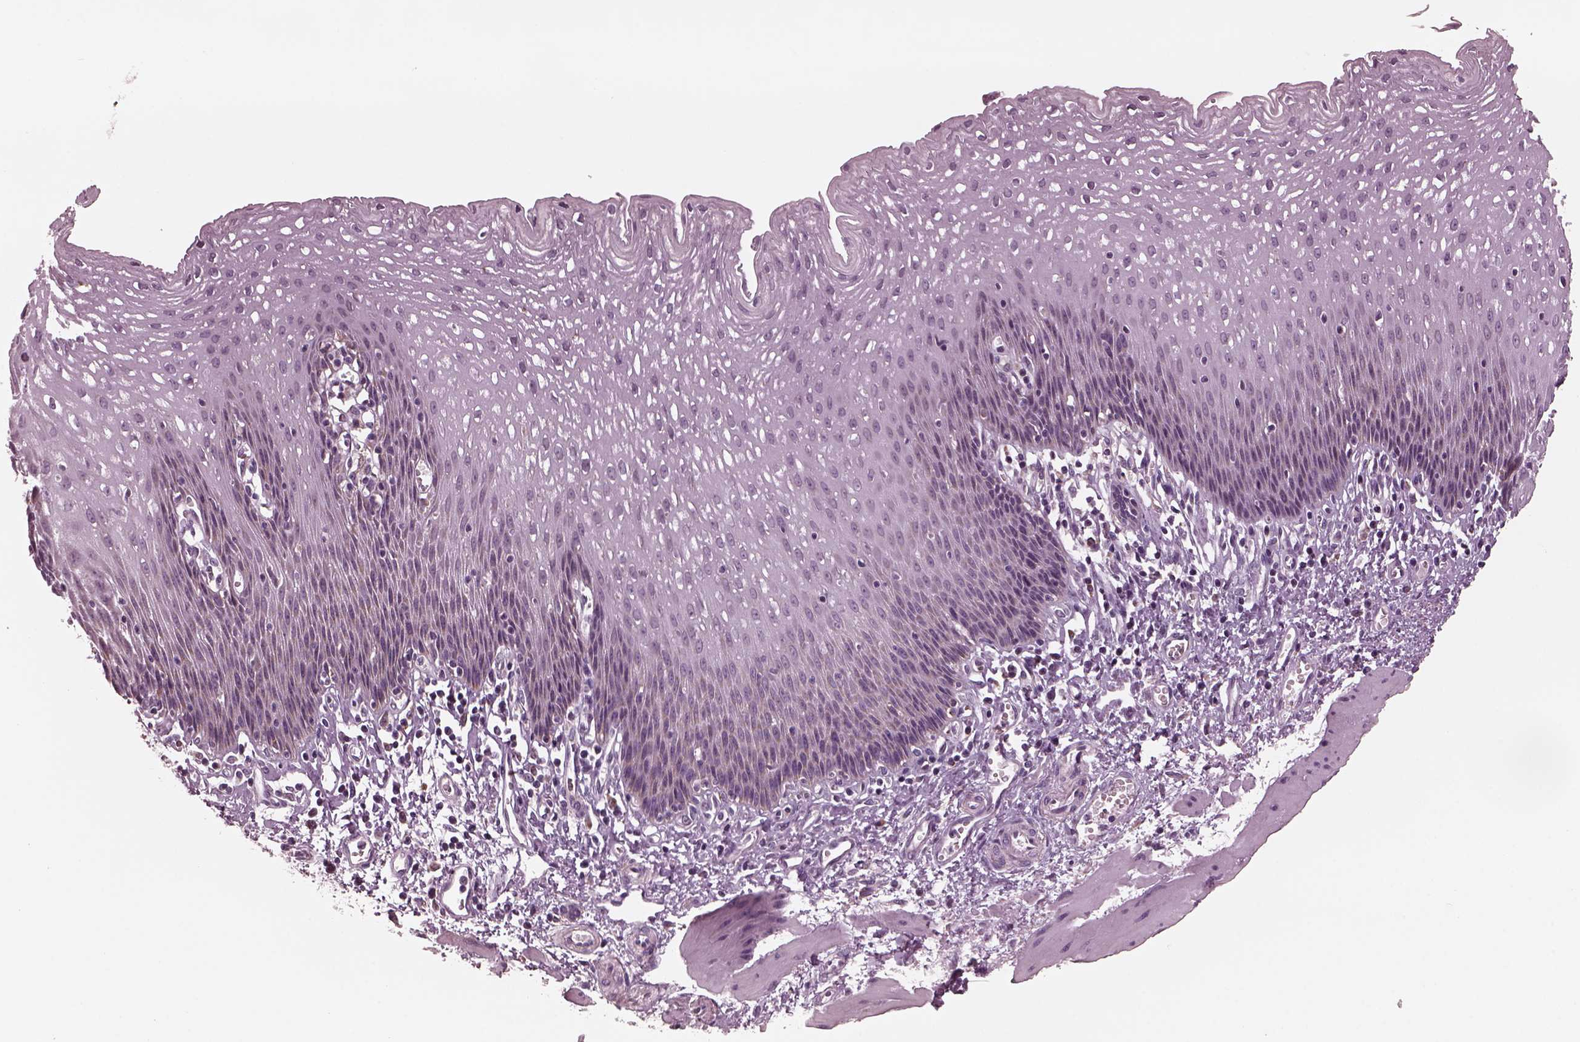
{"staining": {"intensity": "negative", "quantity": "none", "location": "none"}, "tissue": "esophagus", "cell_type": "Squamous epithelial cells", "image_type": "normal", "snomed": [{"axis": "morphology", "description": "Normal tissue, NOS"}, {"axis": "topography", "description": "Esophagus"}], "caption": "An IHC histopathology image of normal esophagus is shown. There is no staining in squamous epithelial cells of esophagus. (Brightfield microscopy of DAB immunohistochemistry (IHC) at high magnification).", "gene": "CELSR3", "patient": {"sex": "female", "age": 64}}